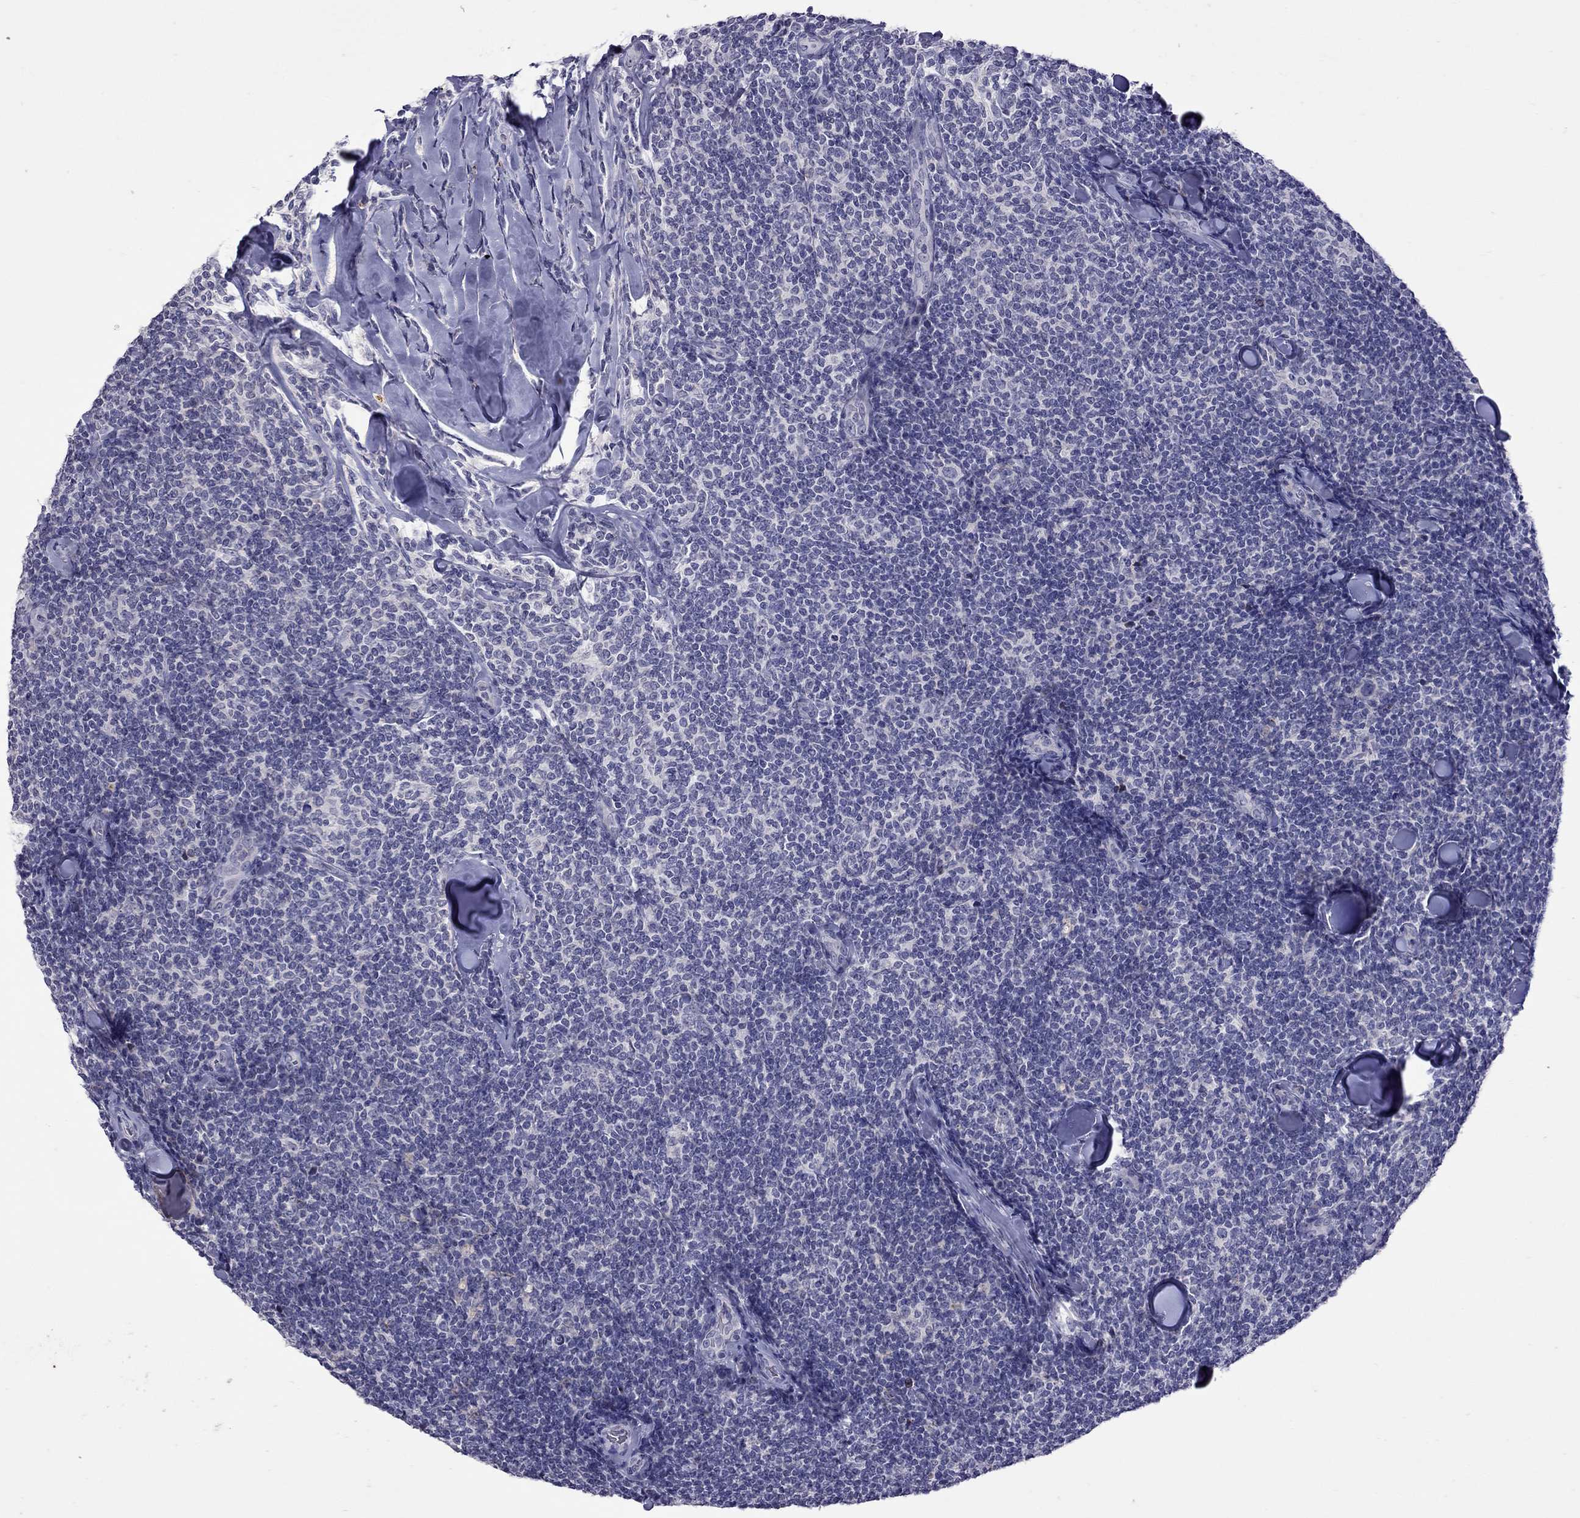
{"staining": {"intensity": "negative", "quantity": "none", "location": "none"}, "tissue": "lymphoma", "cell_type": "Tumor cells", "image_type": "cancer", "snomed": [{"axis": "morphology", "description": "Malignant lymphoma, non-Hodgkin's type, Low grade"}, {"axis": "topography", "description": "Lymph node"}], "caption": "Immunohistochemistry image of human lymphoma stained for a protein (brown), which displays no staining in tumor cells. (DAB (3,3'-diaminobenzidine) immunohistochemistry (IHC) with hematoxylin counter stain).", "gene": "SLAMF1", "patient": {"sex": "female", "age": 56}}